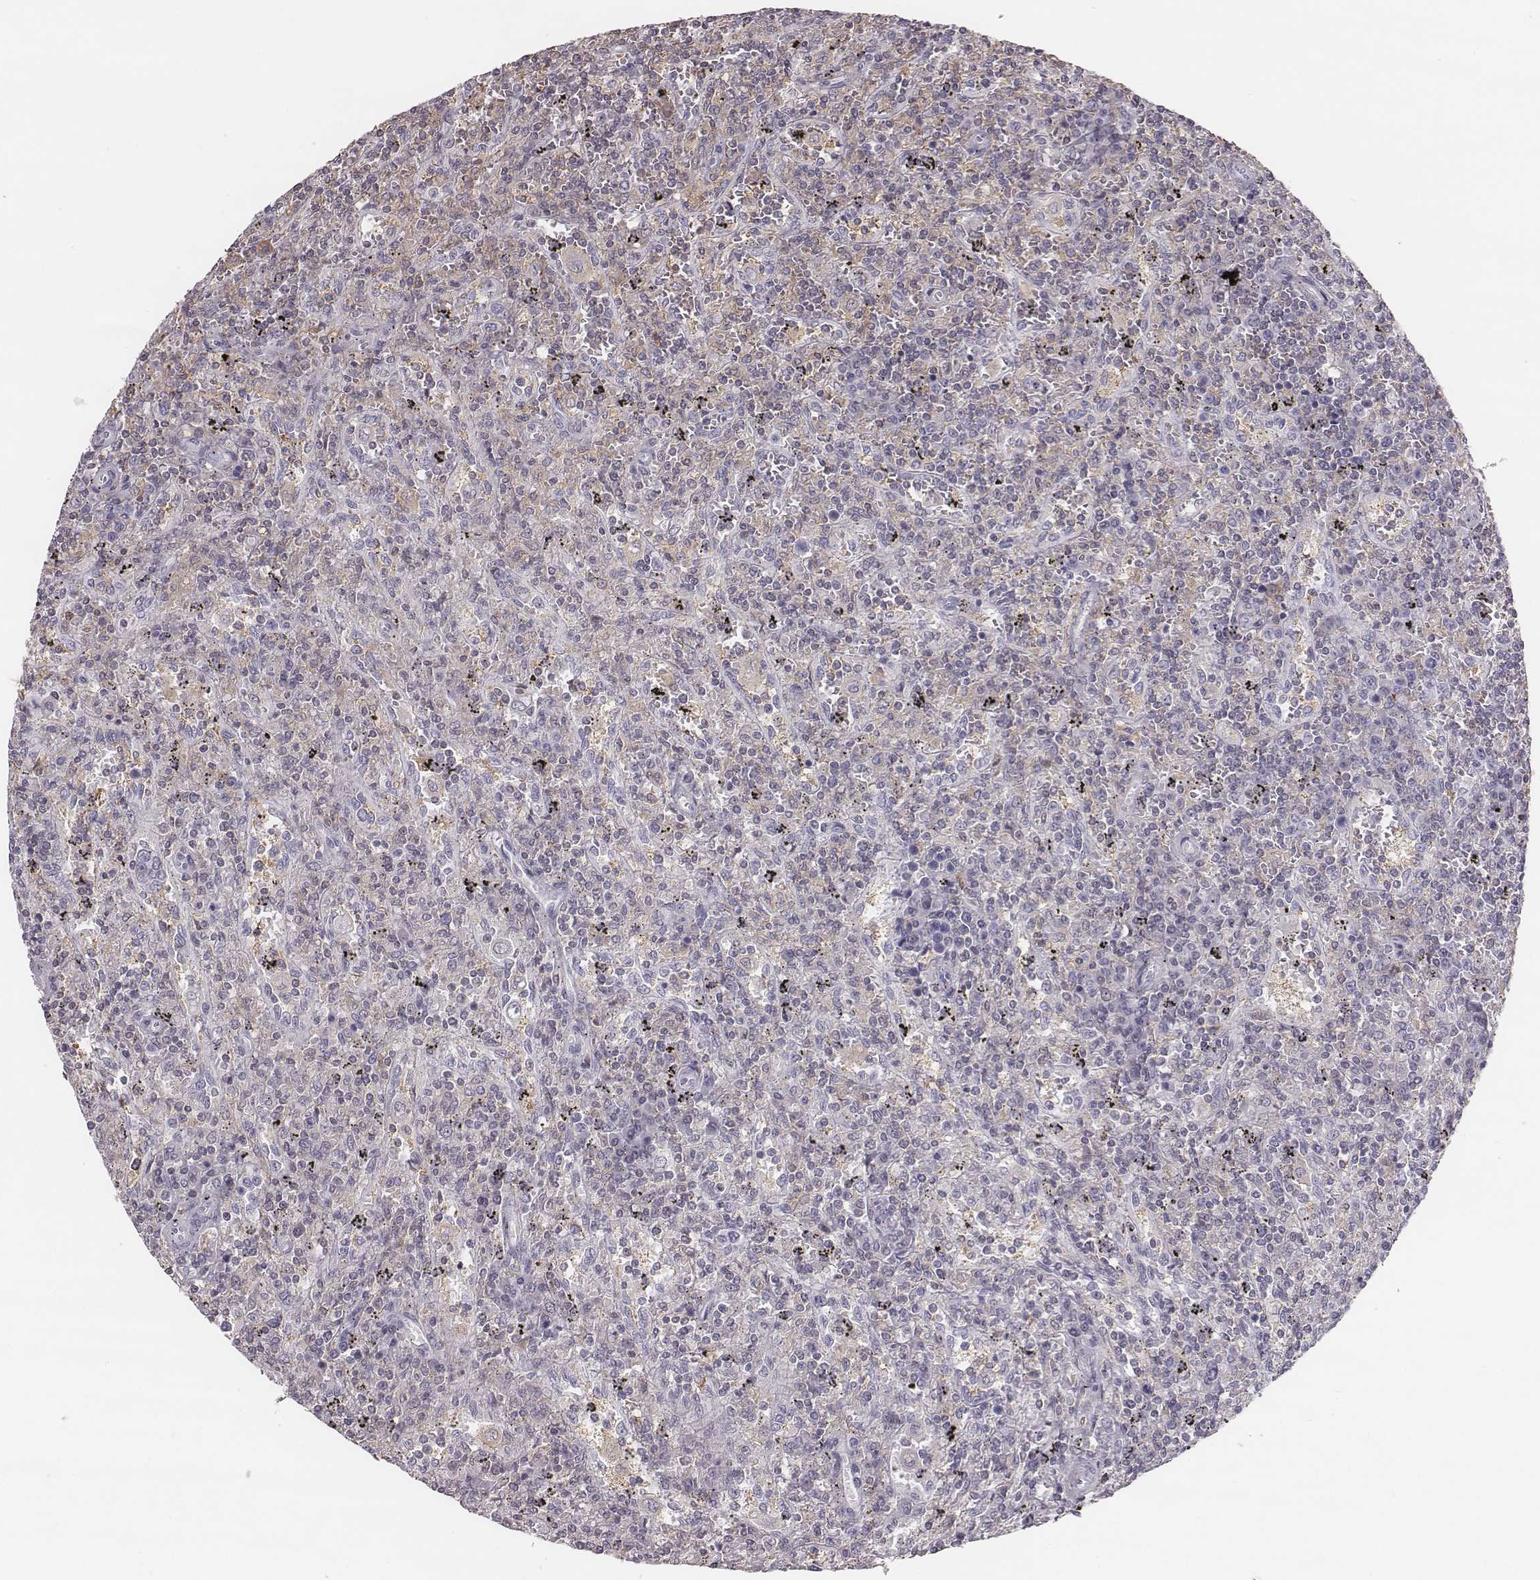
{"staining": {"intensity": "negative", "quantity": "none", "location": "none"}, "tissue": "lymphoma", "cell_type": "Tumor cells", "image_type": "cancer", "snomed": [{"axis": "morphology", "description": "Malignant lymphoma, non-Hodgkin's type, Low grade"}, {"axis": "topography", "description": "Spleen"}], "caption": "Immunohistochemistry of lymphoma exhibits no staining in tumor cells. The staining is performed using DAB (3,3'-diaminobenzidine) brown chromogen with nuclei counter-stained in using hematoxylin.", "gene": "ZNF365", "patient": {"sex": "male", "age": 62}}